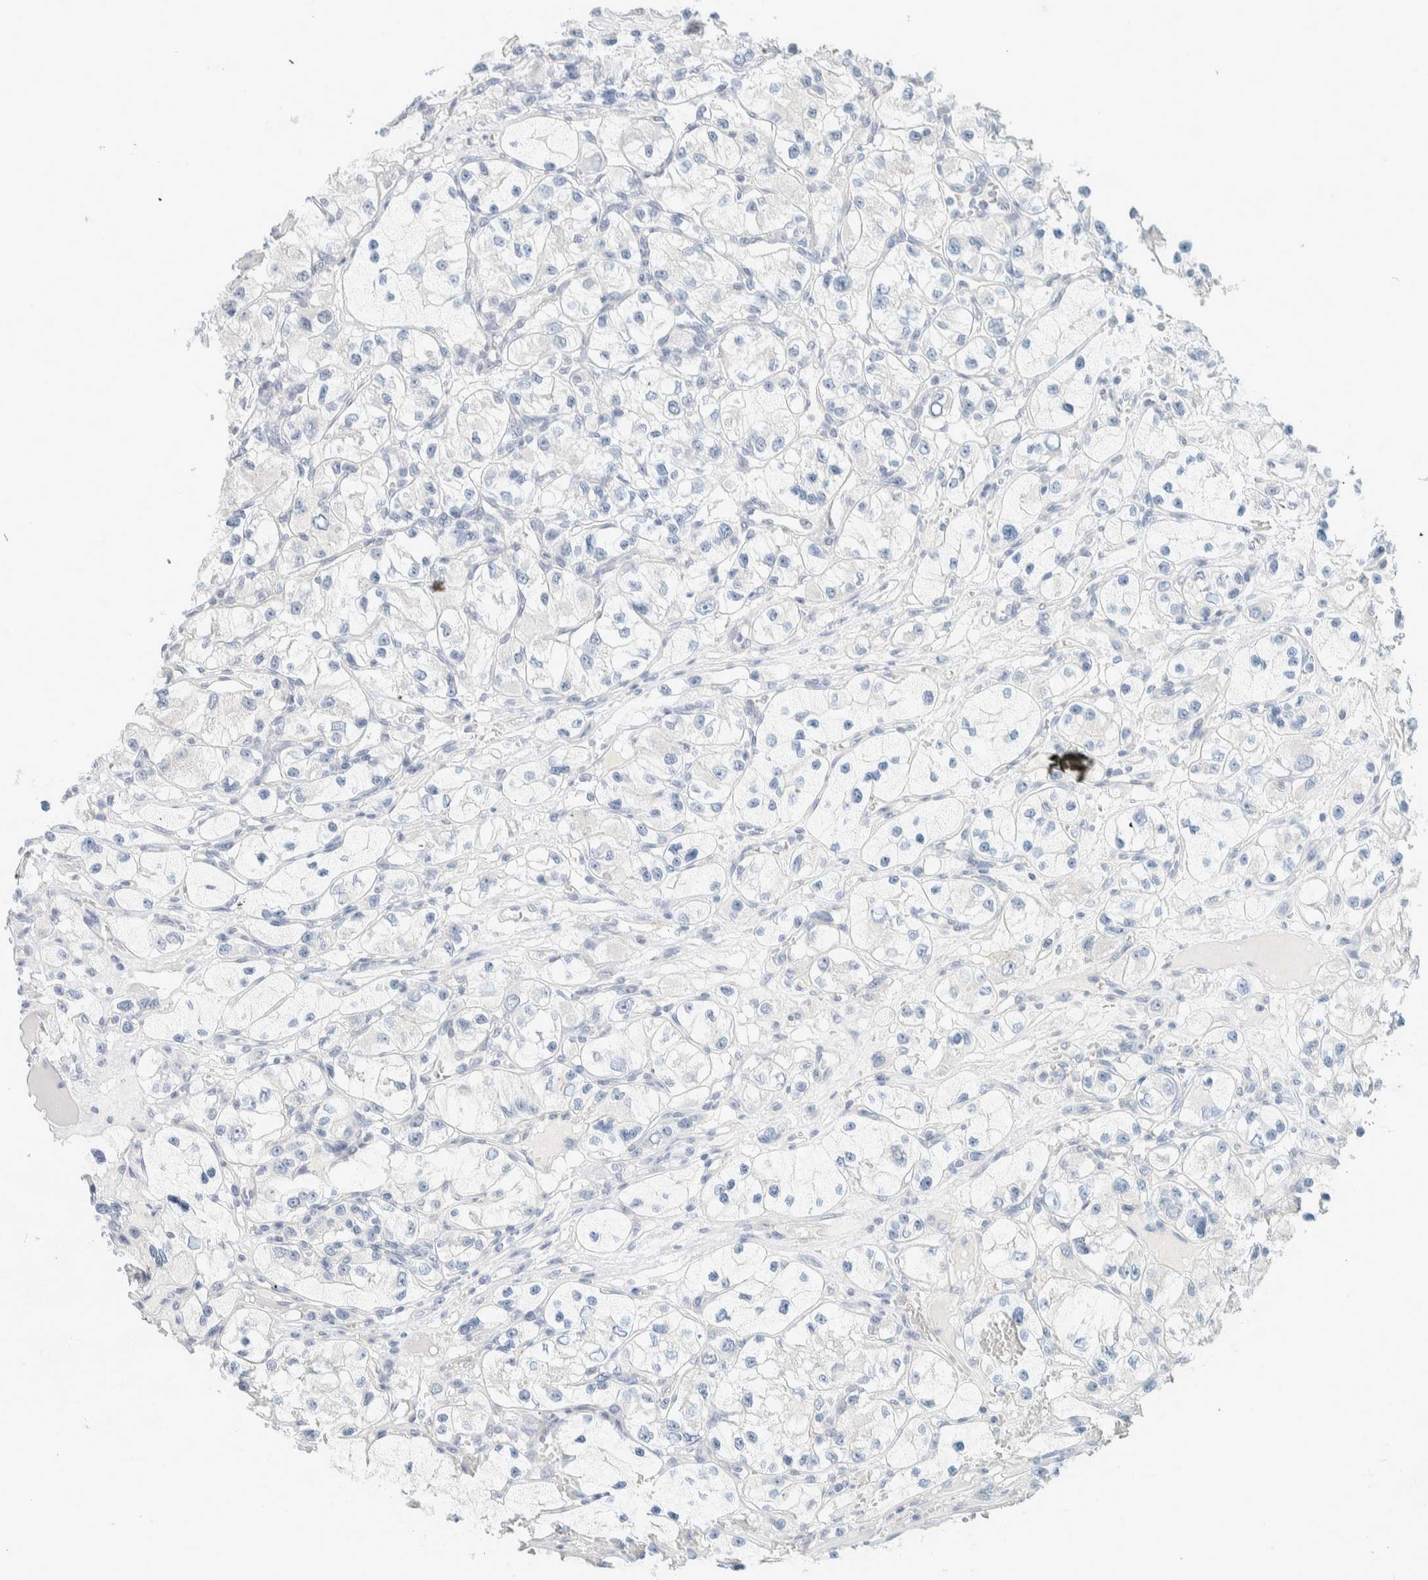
{"staining": {"intensity": "negative", "quantity": "none", "location": "none"}, "tissue": "renal cancer", "cell_type": "Tumor cells", "image_type": "cancer", "snomed": [{"axis": "morphology", "description": "Adenocarcinoma, NOS"}, {"axis": "topography", "description": "Kidney"}], "caption": "The histopathology image demonstrates no significant expression in tumor cells of renal cancer (adenocarcinoma).", "gene": "ALOX12B", "patient": {"sex": "female", "age": 57}}